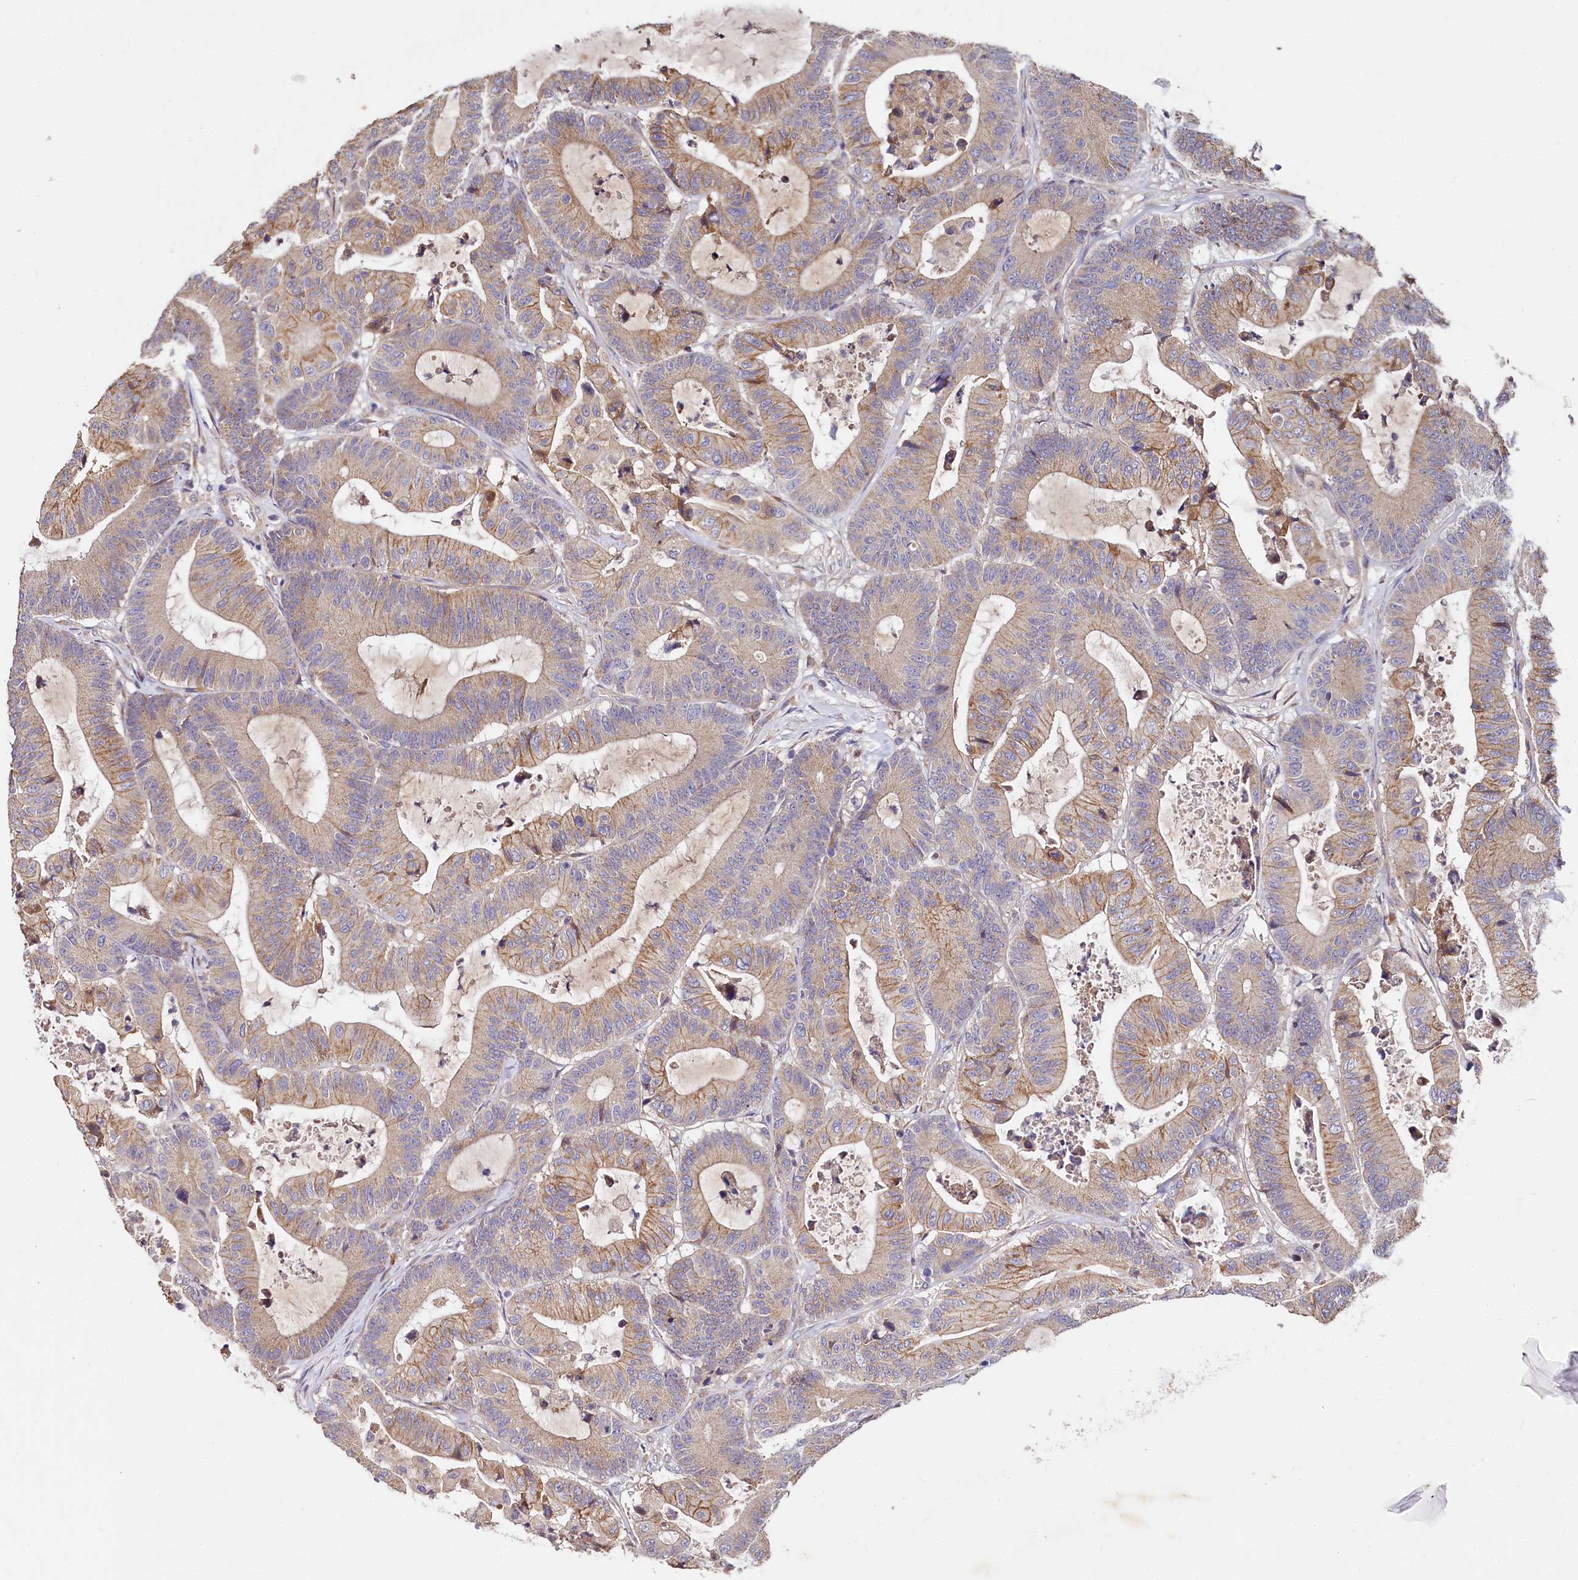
{"staining": {"intensity": "moderate", "quantity": "25%-75%", "location": "cytoplasmic/membranous"}, "tissue": "colorectal cancer", "cell_type": "Tumor cells", "image_type": "cancer", "snomed": [{"axis": "morphology", "description": "Adenocarcinoma, NOS"}, {"axis": "topography", "description": "Colon"}], "caption": "Tumor cells show moderate cytoplasmic/membranous positivity in approximately 25%-75% of cells in colorectal adenocarcinoma.", "gene": "SPRYD3", "patient": {"sex": "female", "age": 84}}